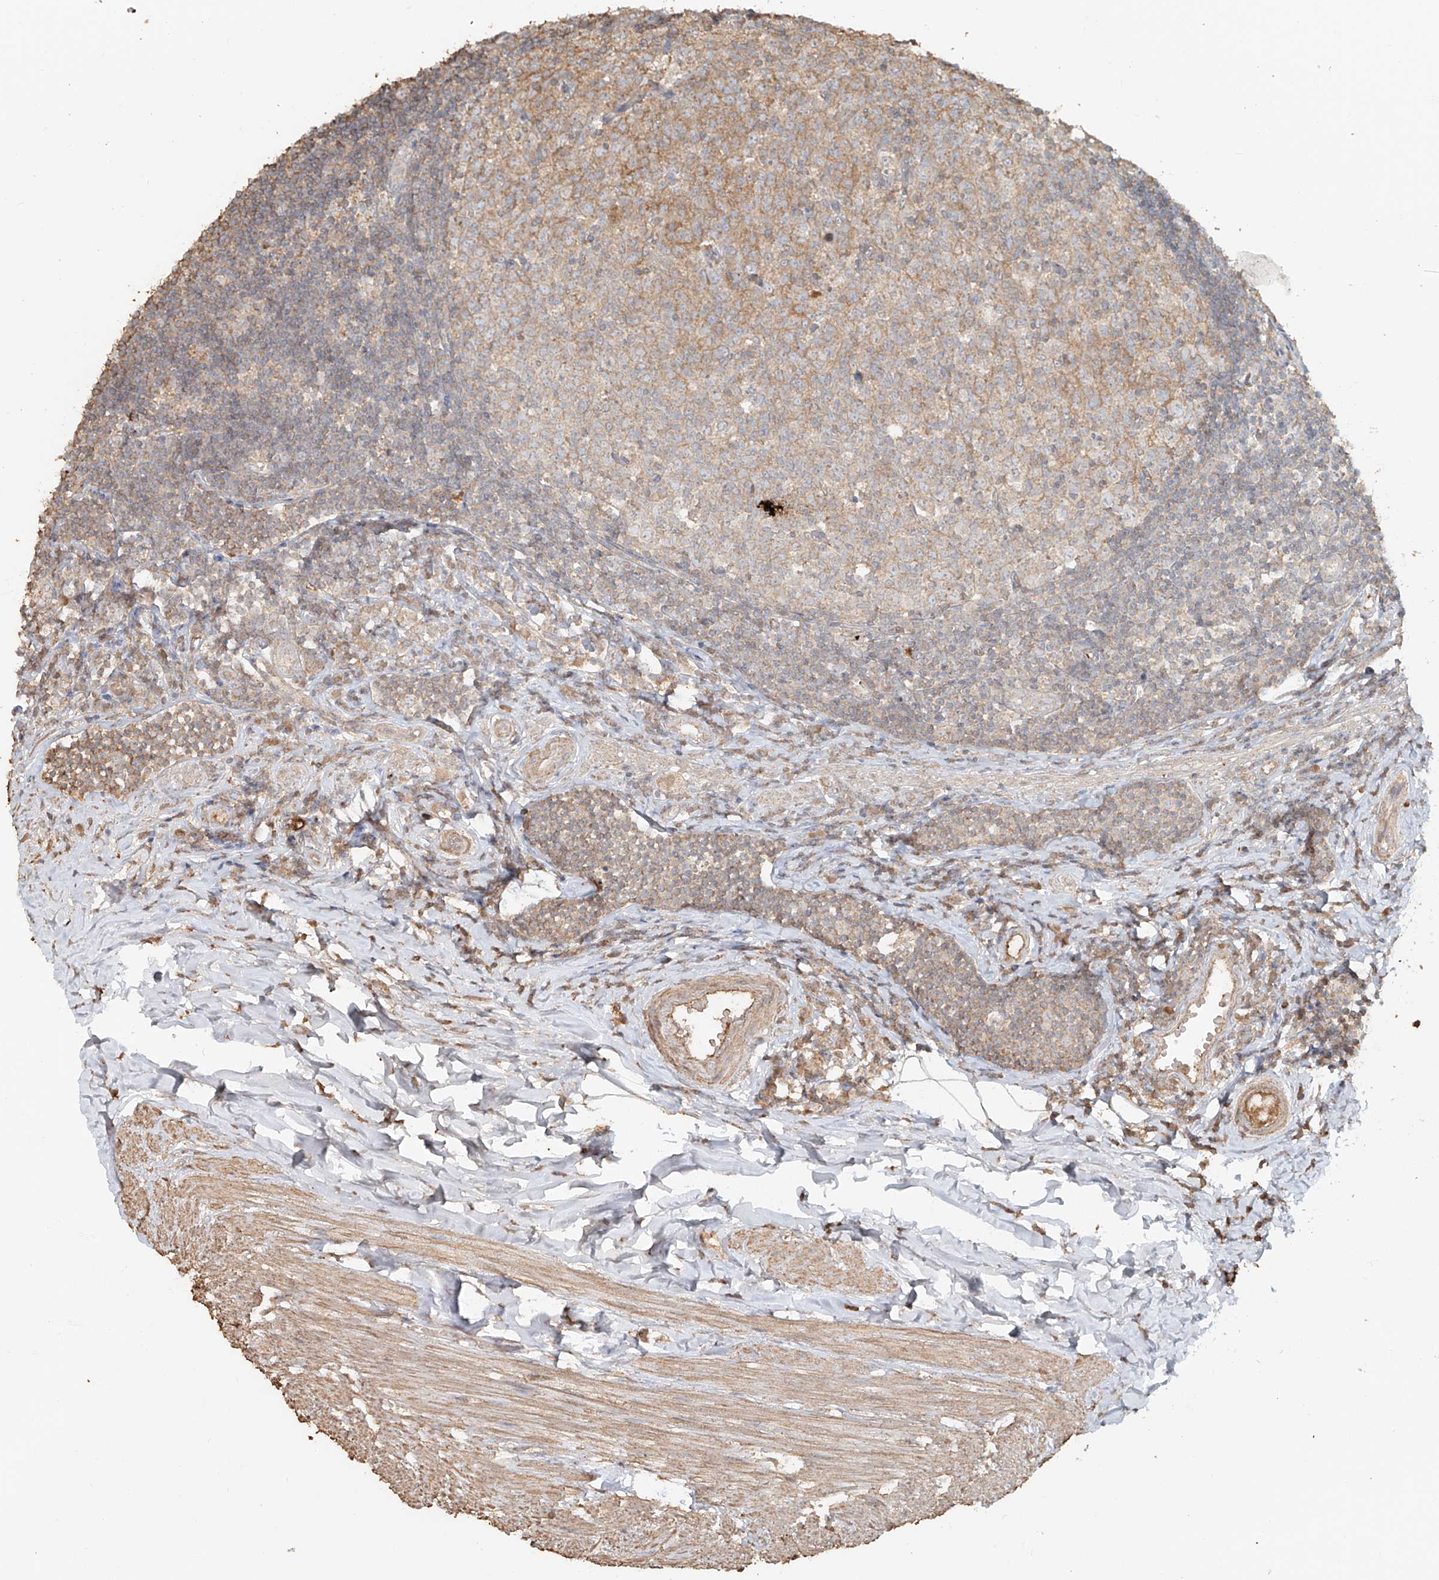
{"staining": {"intensity": "moderate", "quantity": "<25%", "location": "cytoplasmic/membranous"}, "tissue": "appendix", "cell_type": "Glandular cells", "image_type": "normal", "snomed": [{"axis": "morphology", "description": "Normal tissue, NOS"}, {"axis": "topography", "description": "Appendix"}], "caption": "This micrograph shows immunohistochemistry staining of normal appendix, with low moderate cytoplasmic/membranous positivity in about <25% of glandular cells.", "gene": "NPHS1", "patient": {"sex": "female", "age": 54}}